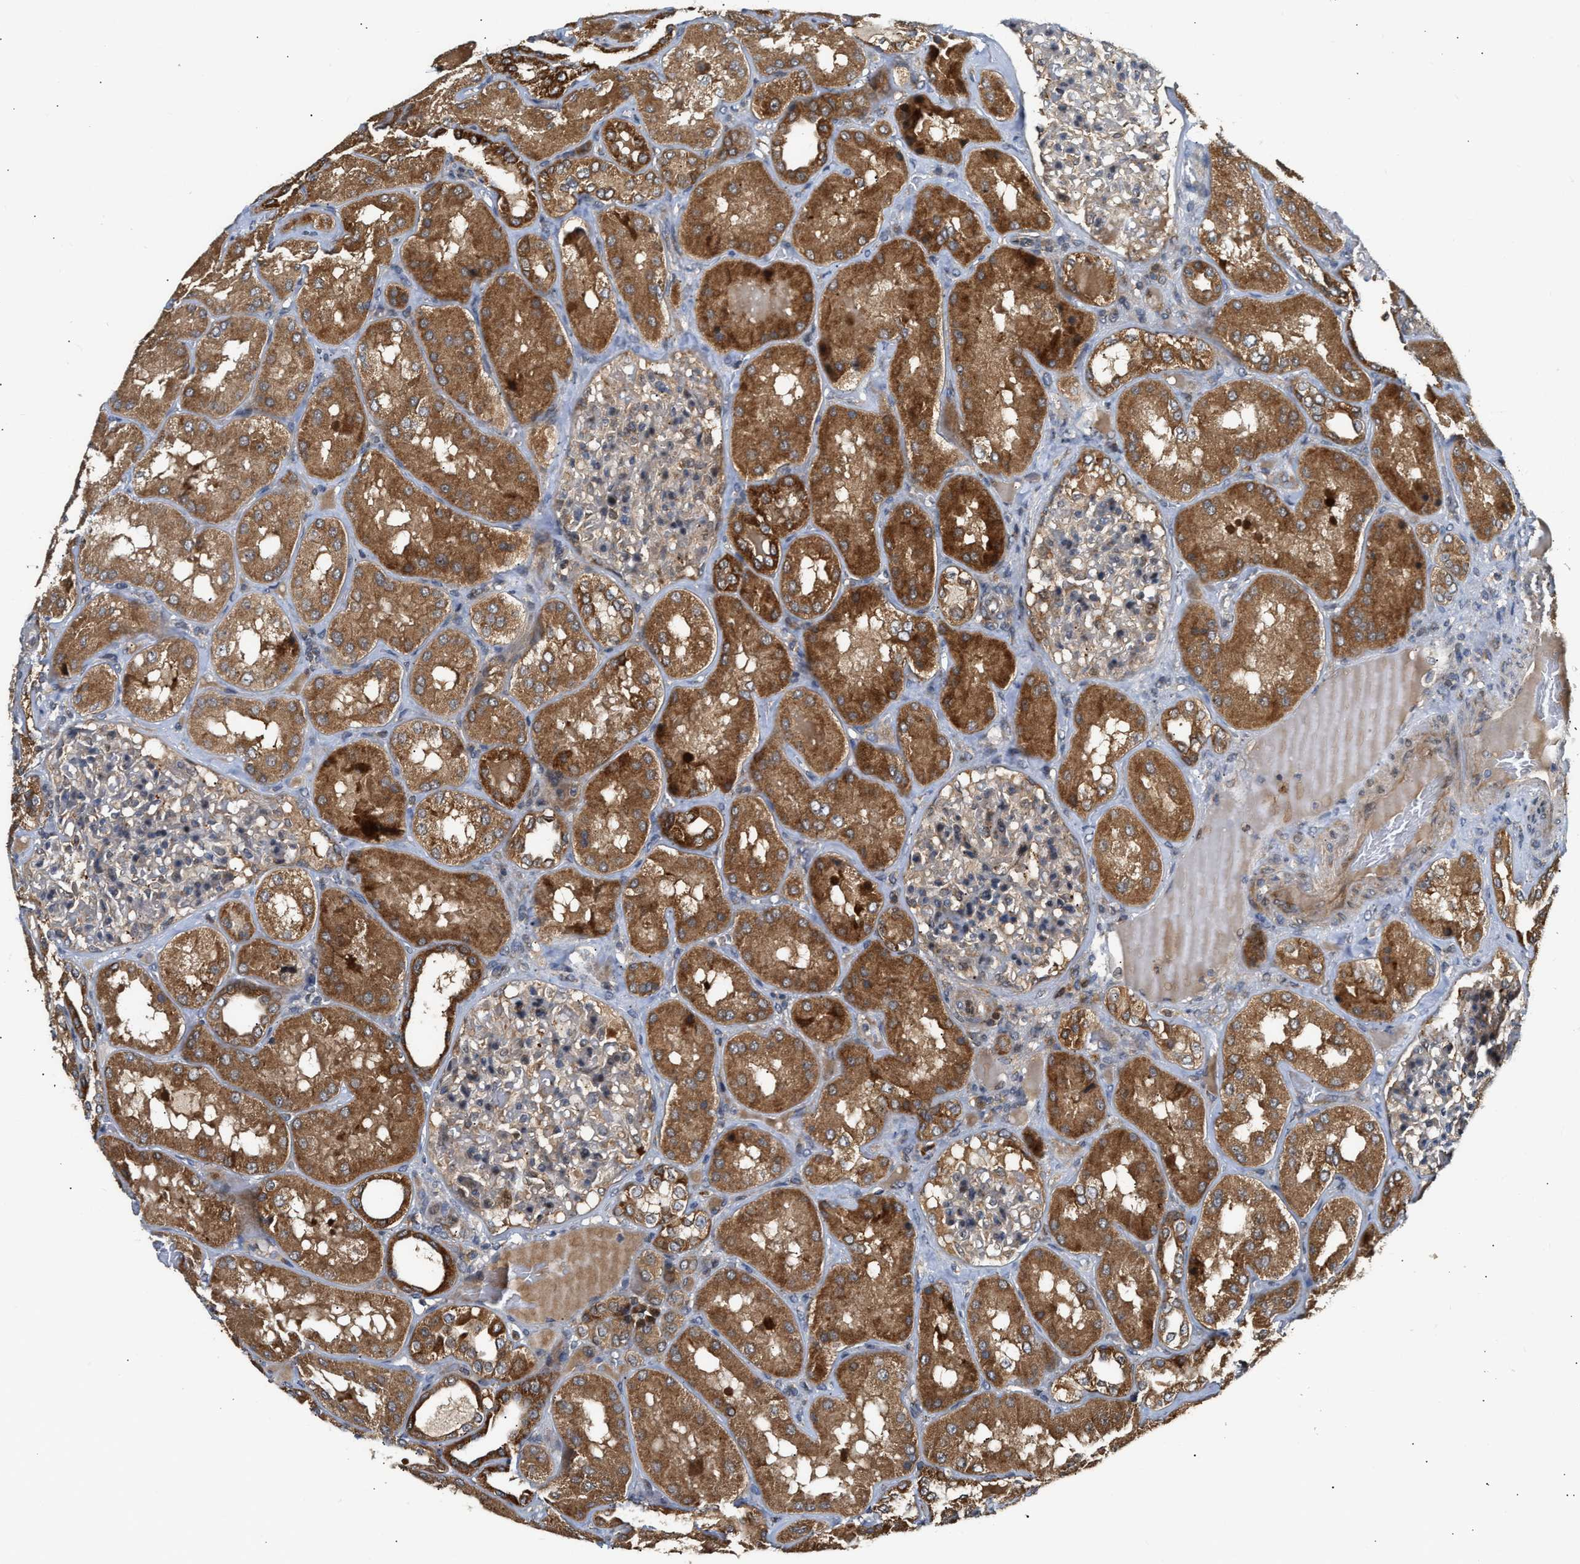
{"staining": {"intensity": "moderate", "quantity": "<25%", "location": "cytoplasmic/membranous"}, "tissue": "kidney", "cell_type": "Cells in glomeruli", "image_type": "normal", "snomed": [{"axis": "morphology", "description": "Normal tissue, NOS"}, {"axis": "topography", "description": "Kidney"}], "caption": "IHC photomicrograph of benign kidney: kidney stained using immunohistochemistry (IHC) reveals low levels of moderate protein expression localized specifically in the cytoplasmic/membranous of cells in glomeruli, appearing as a cytoplasmic/membranous brown color.", "gene": "EXTL2", "patient": {"sex": "female", "age": 56}}